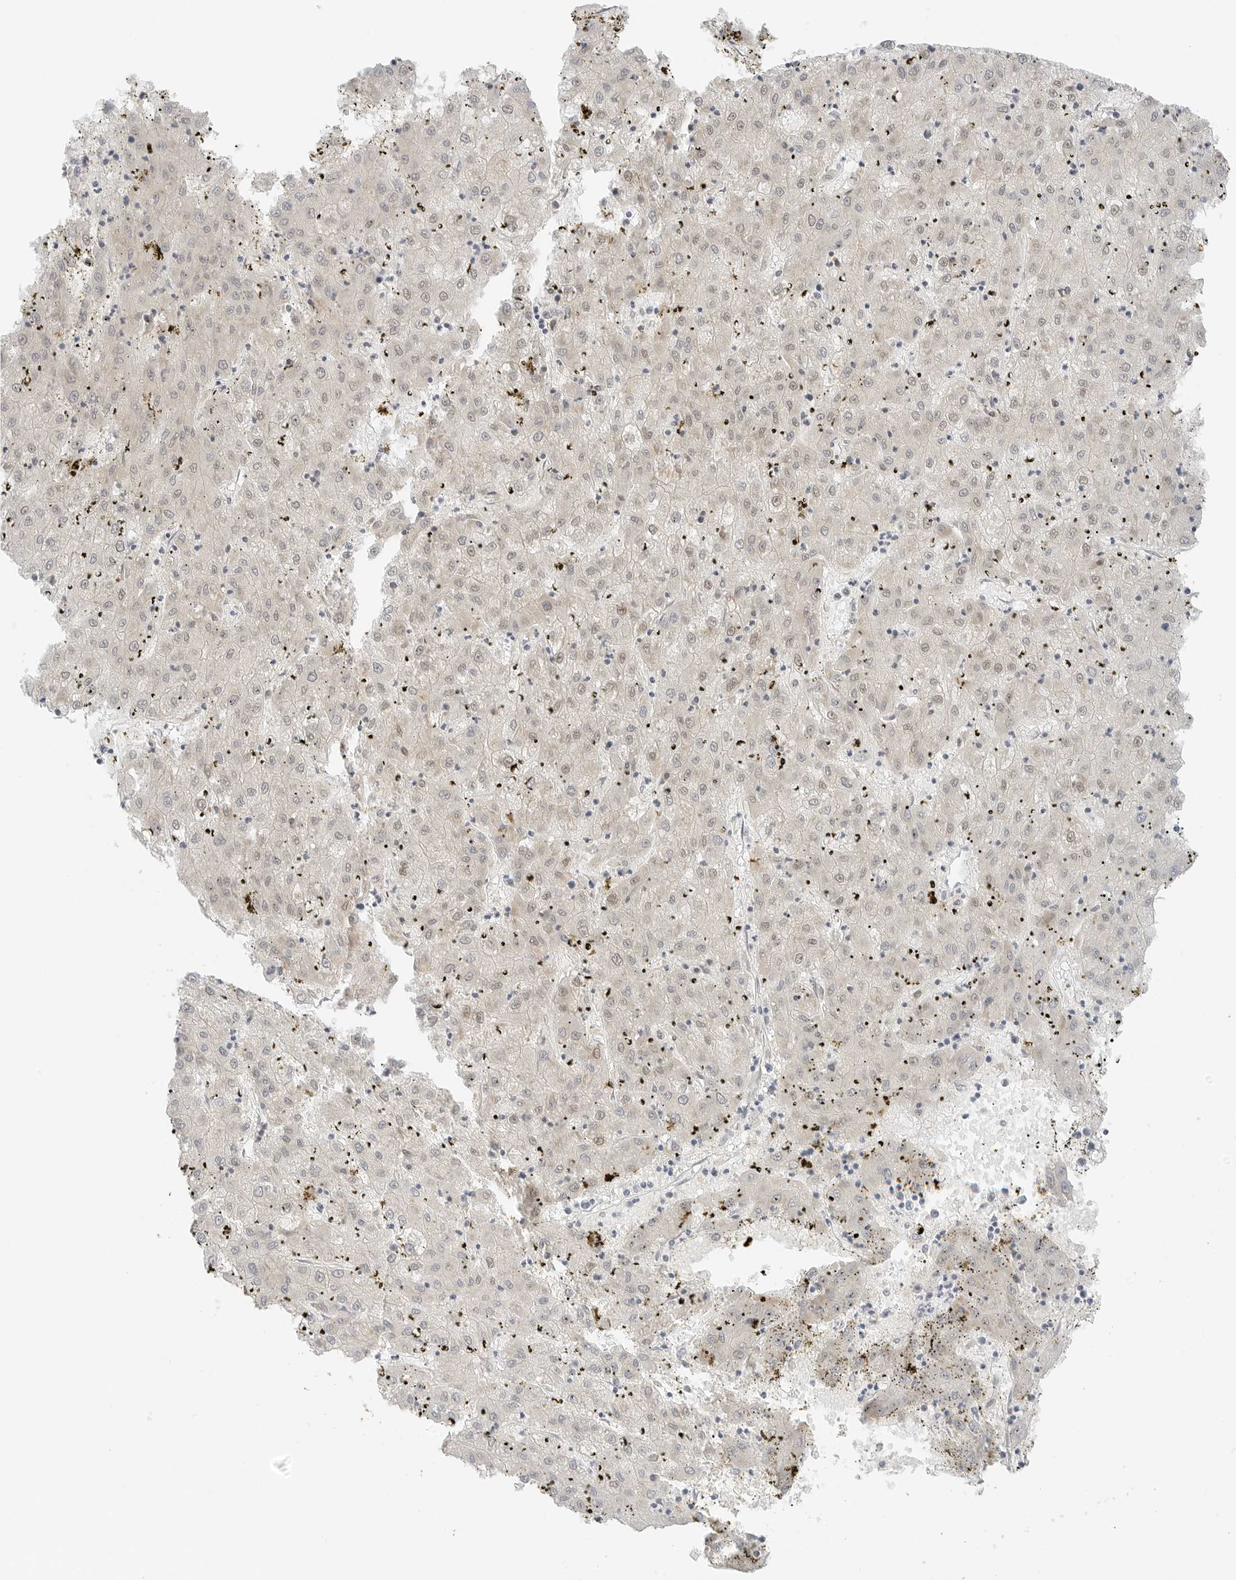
{"staining": {"intensity": "weak", "quantity": "<25%", "location": "nuclear"}, "tissue": "liver cancer", "cell_type": "Tumor cells", "image_type": "cancer", "snomed": [{"axis": "morphology", "description": "Carcinoma, Hepatocellular, NOS"}, {"axis": "topography", "description": "Liver"}], "caption": "A histopathology image of human hepatocellular carcinoma (liver) is negative for staining in tumor cells.", "gene": "NEO1", "patient": {"sex": "male", "age": 72}}